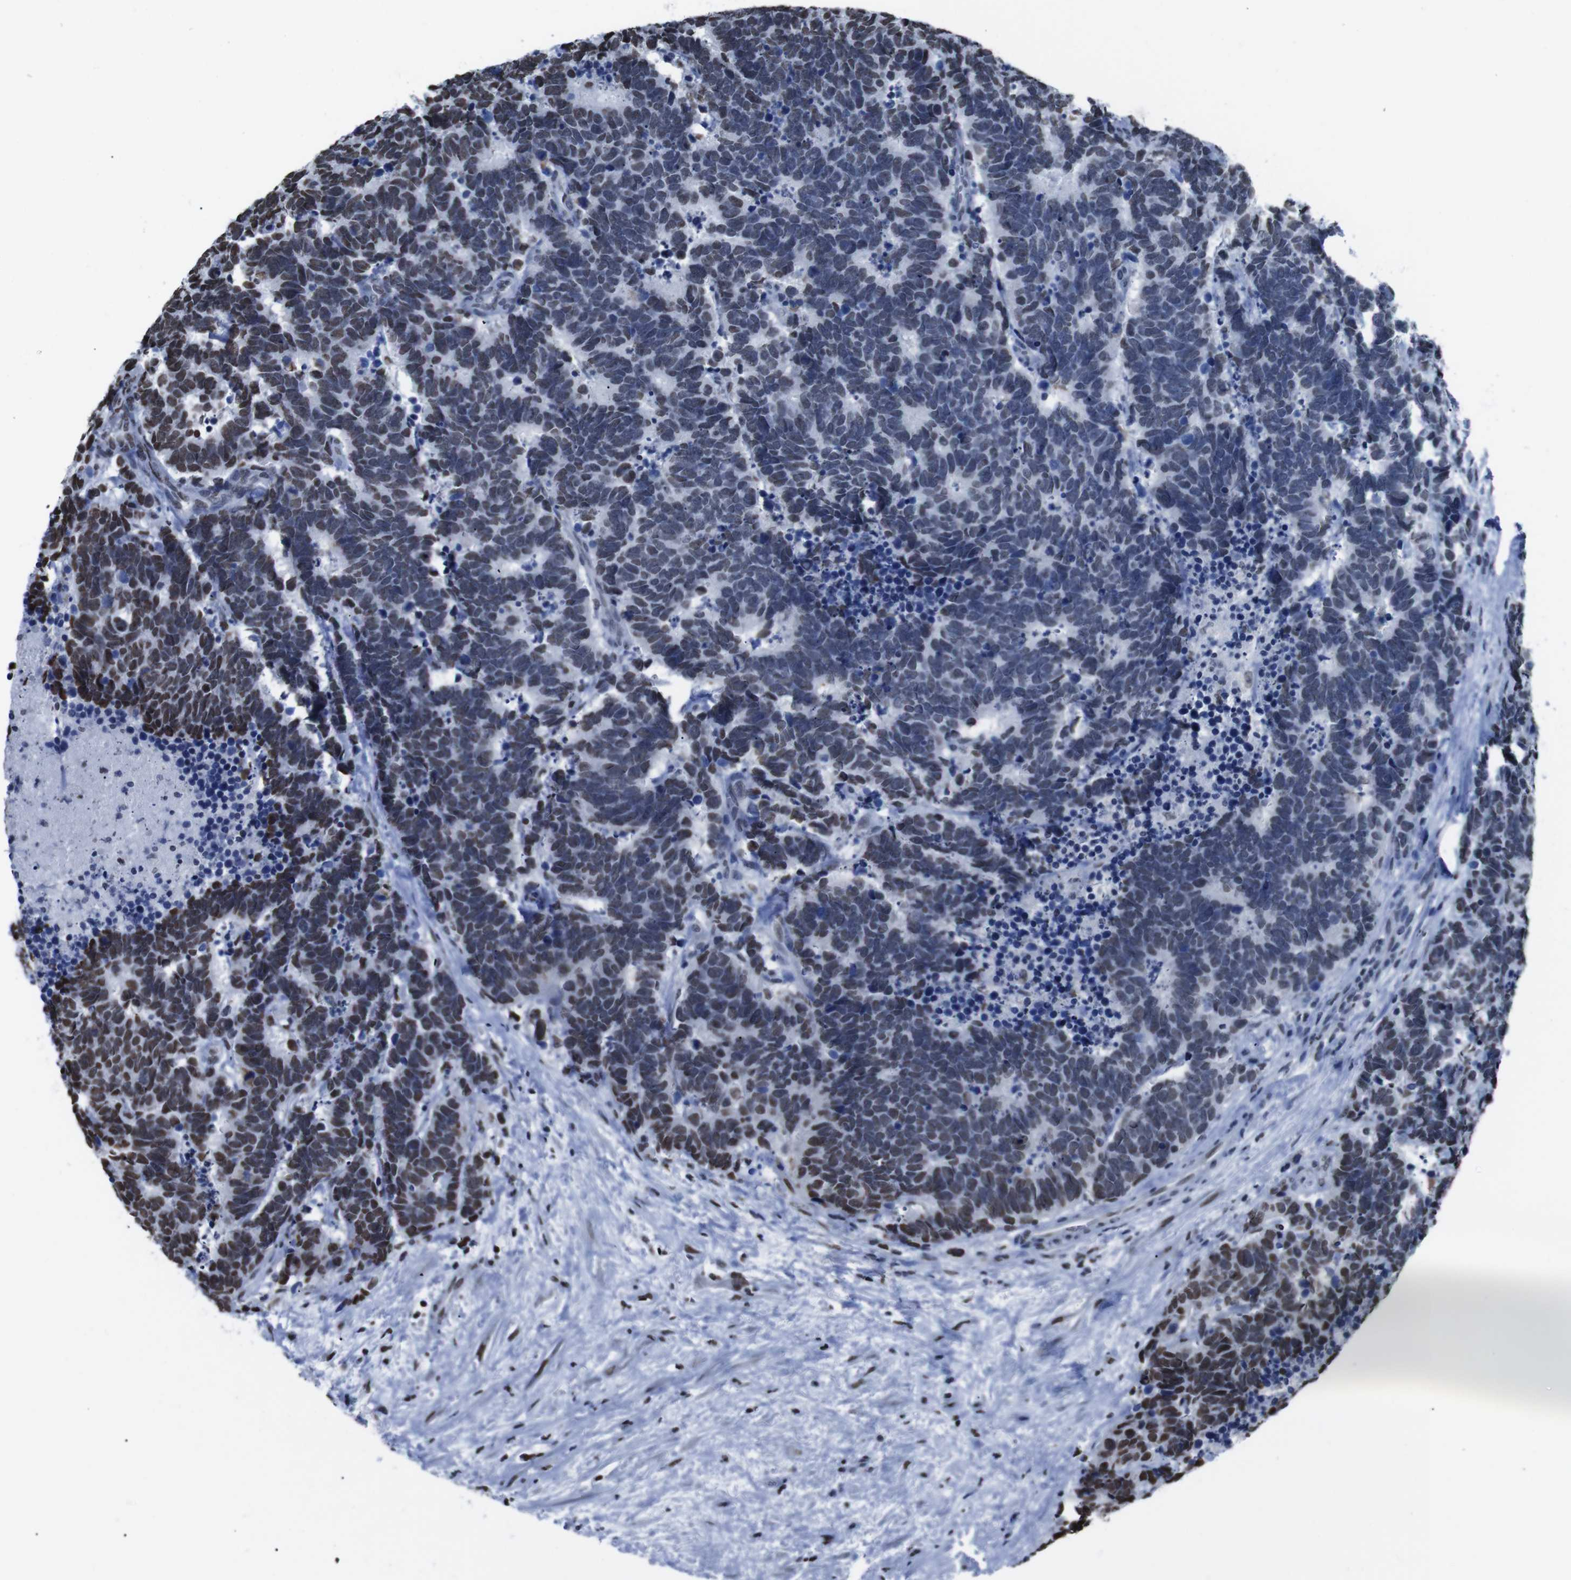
{"staining": {"intensity": "moderate", "quantity": "25%-75%", "location": "nuclear"}, "tissue": "carcinoid", "cell_type": "Tumor cells", "image_type": "cancer", "snomed": [{"axis": "morphology", "description": "Carcinoma, NOS"}, {"axis": "morphology", "description": "Carcinoid, malignant, NOS"}, {"axis": "topography", "description": "Urinary bladder"}], "caption": "The immunohistochemical stain labels moderate nuclear staining in tumor cells of carcinoid (malignant) tissue.", "gene": "PIP4P2", "patient": {"sex": "male", "age": 57}}